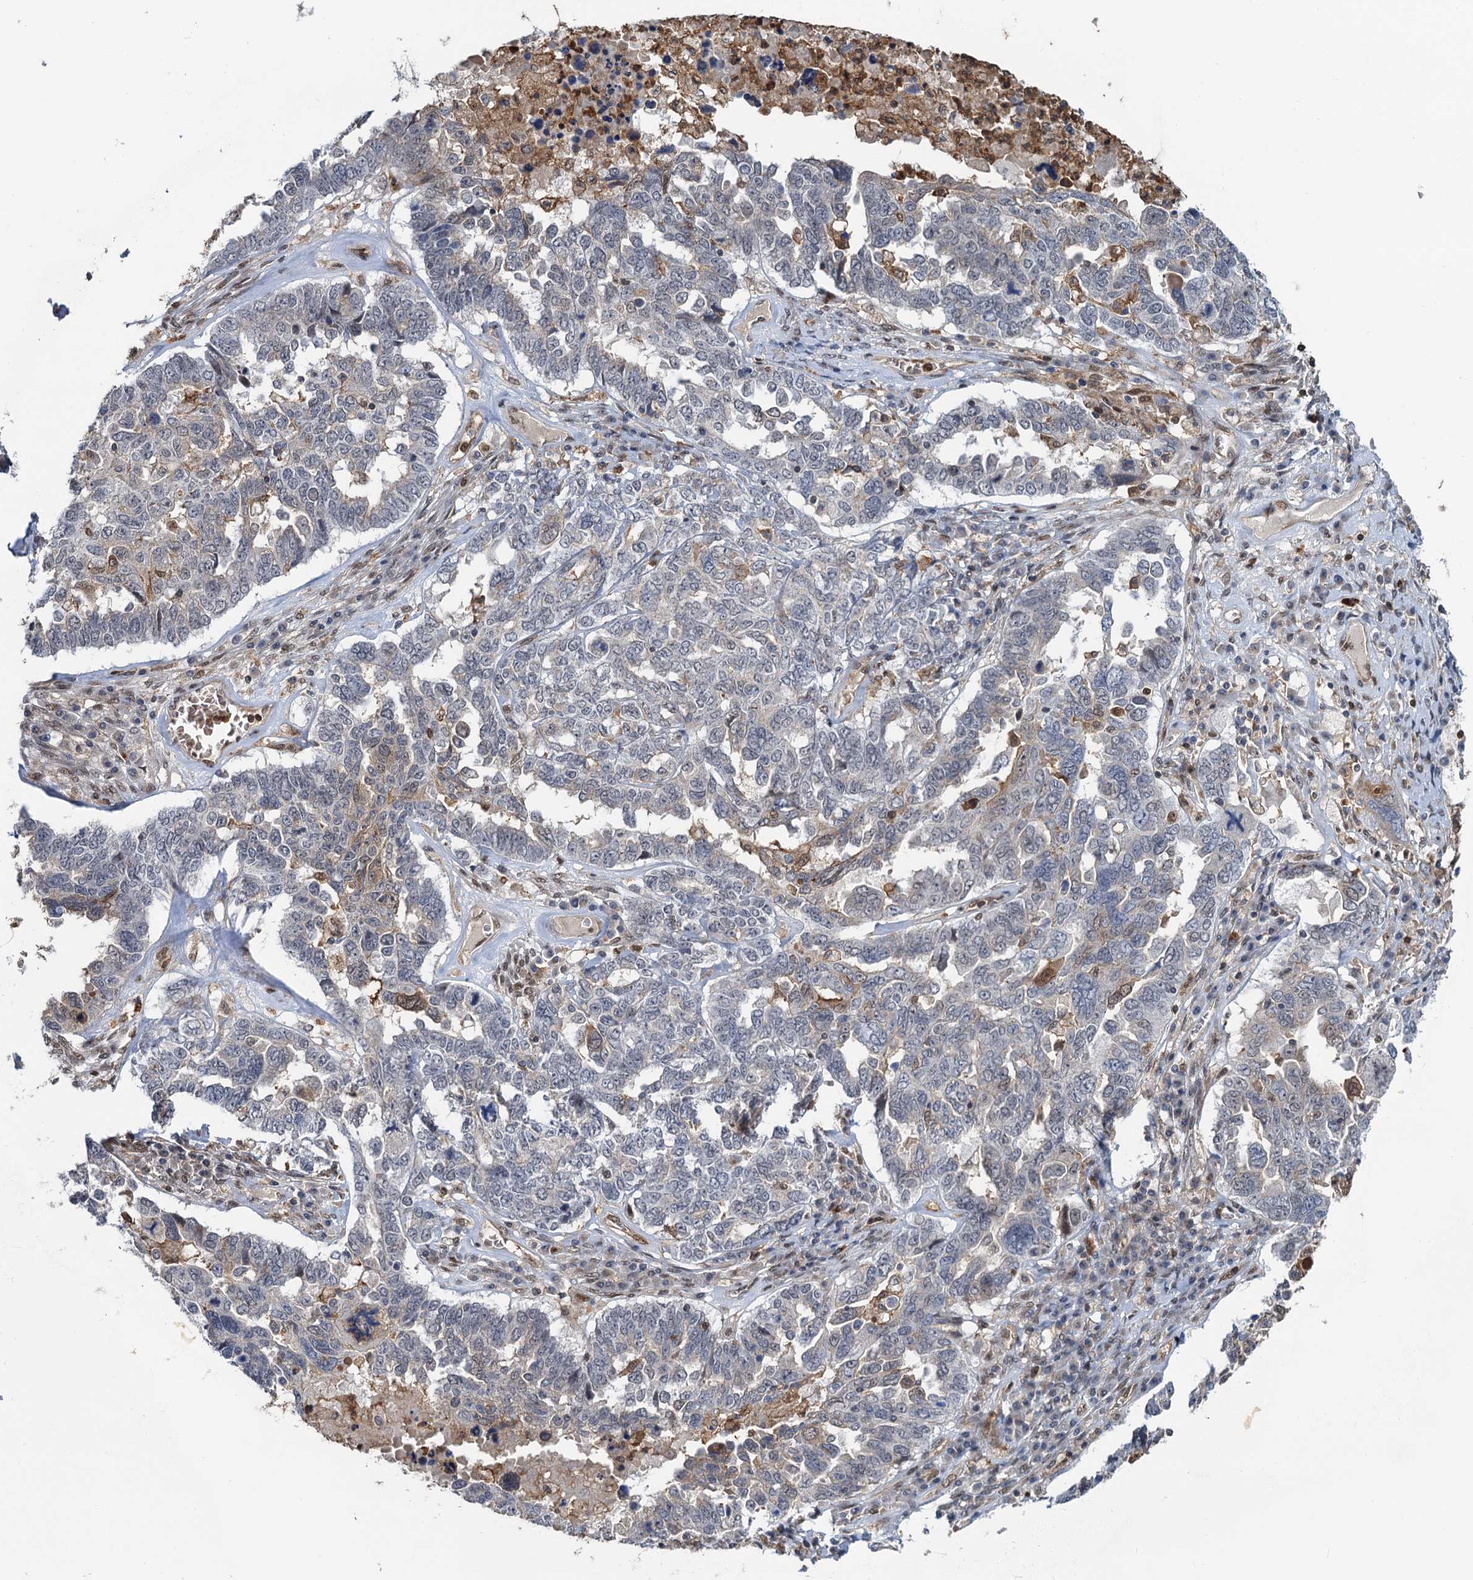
{"staining": {"intensity": "negative", "quantity": "none", "location": "none"}, "tissue": "ovarian cancer", "cell_type": "Tumor cells", "image_type": "cancer", "snomed": [{"axis": "morphology", "description": "Carcinoma, endometroid"}, {"axis": "topography", "description": "Ovary"}], "caption": "Protein analysis of ovarian cancer (endometroid carcinoma) exhibits no significant staining in tumor cells. (Brightfield microscopy of DAB (3,3'-diaminobenzidine) IHC at high magnification).", "gene": "ZNF609", "patient": {"sex": "female", "age": 62}}